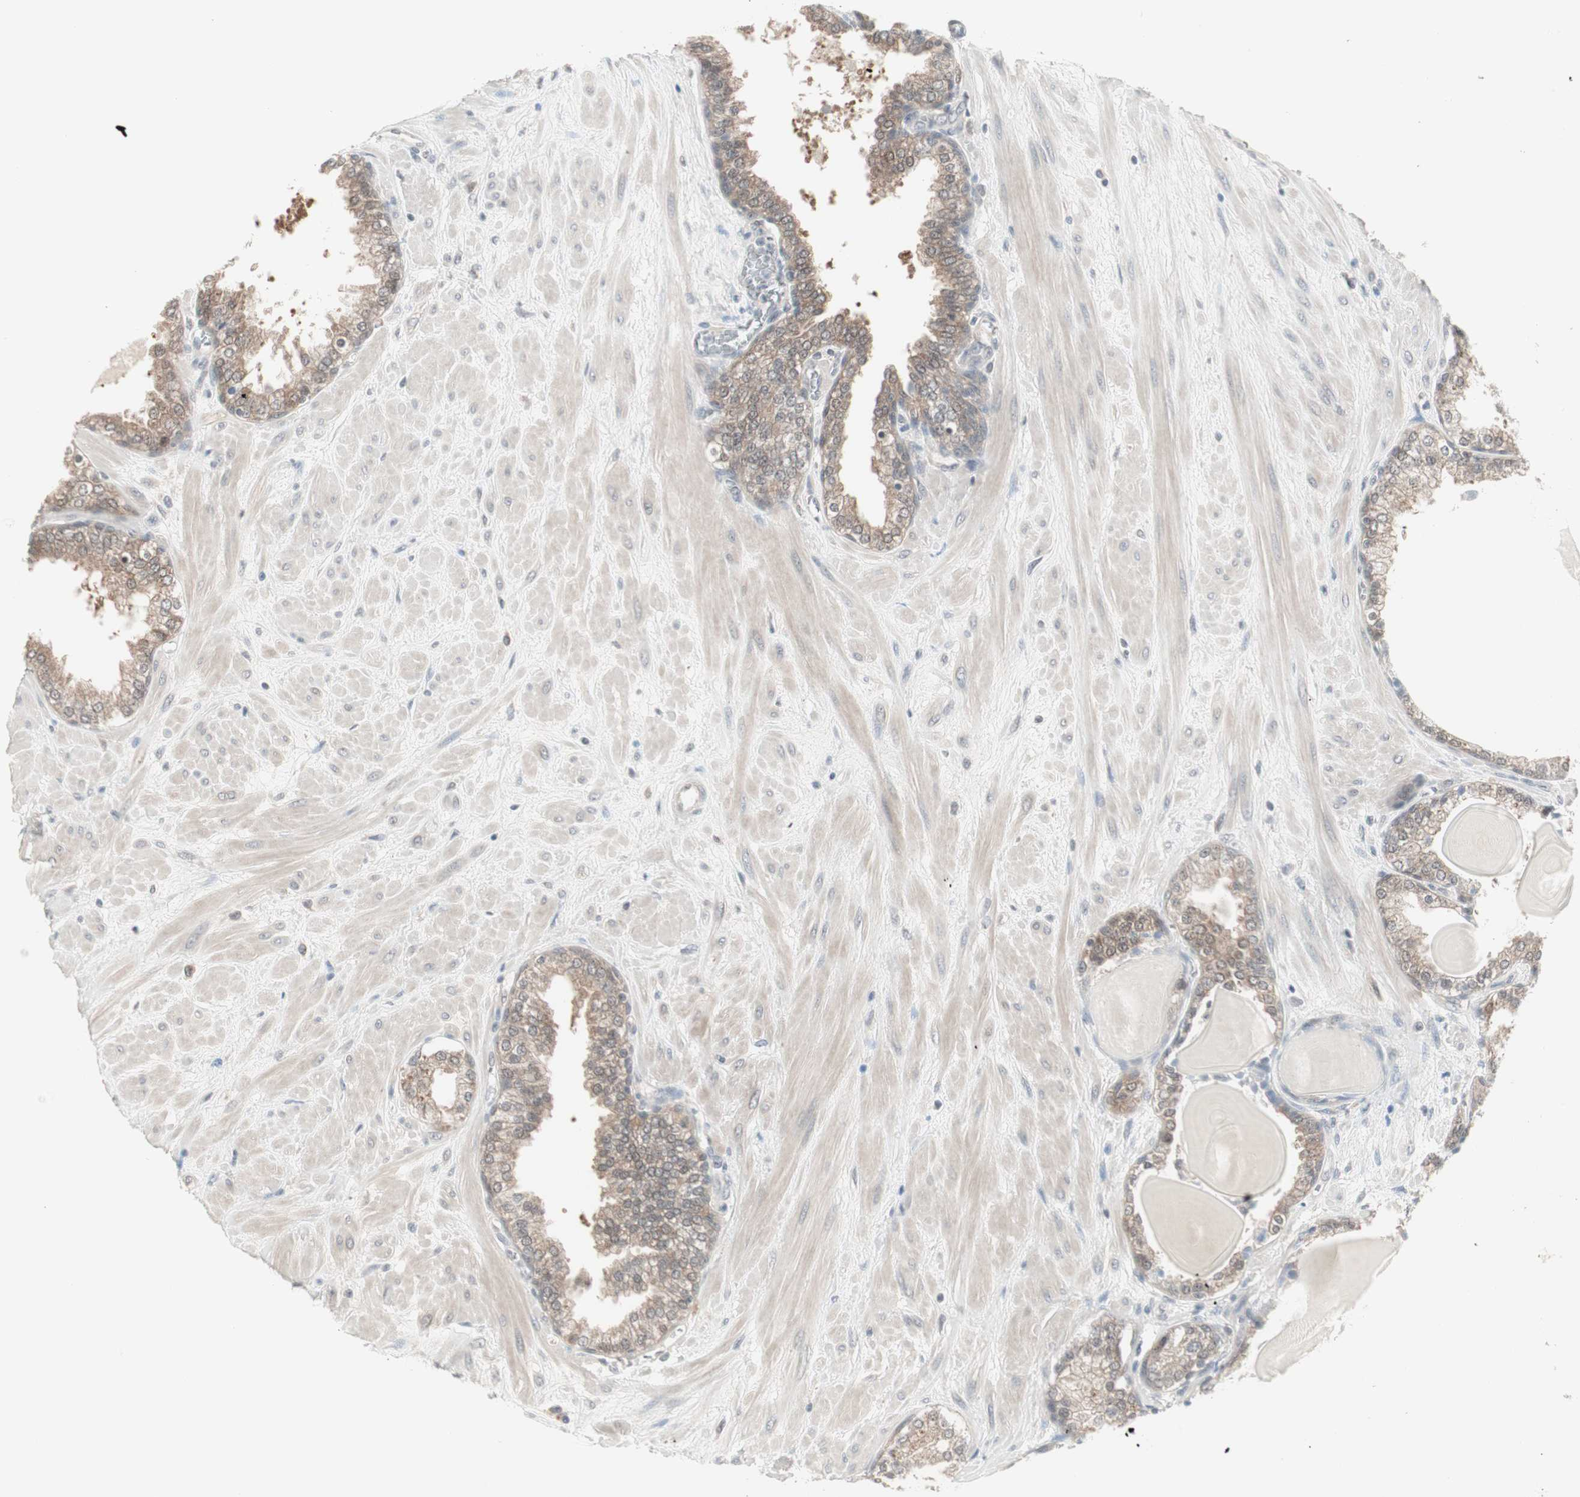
{"staining": {"intensity": "moderate", "quantity": ">75%", "location": "cytoplasmic/membranous"}, "tissue": "prostate", "cell_type": "Glandular cells", "image_type": "normal", "snomed": [{"axis": "morphology", "description": "Normal tissue, NOS"}, {"axis": "topography", "description": "Prostate"}], "caption": "Glandular cells exhibit moderate cytoplasmic/membranous staining in about >75% of cells in normal prostate. The protein of interest is shown in brown color, while the nuclei are stained blue.", "gene": "PTPA", "patient": {"sex": "male", "age": 51}}